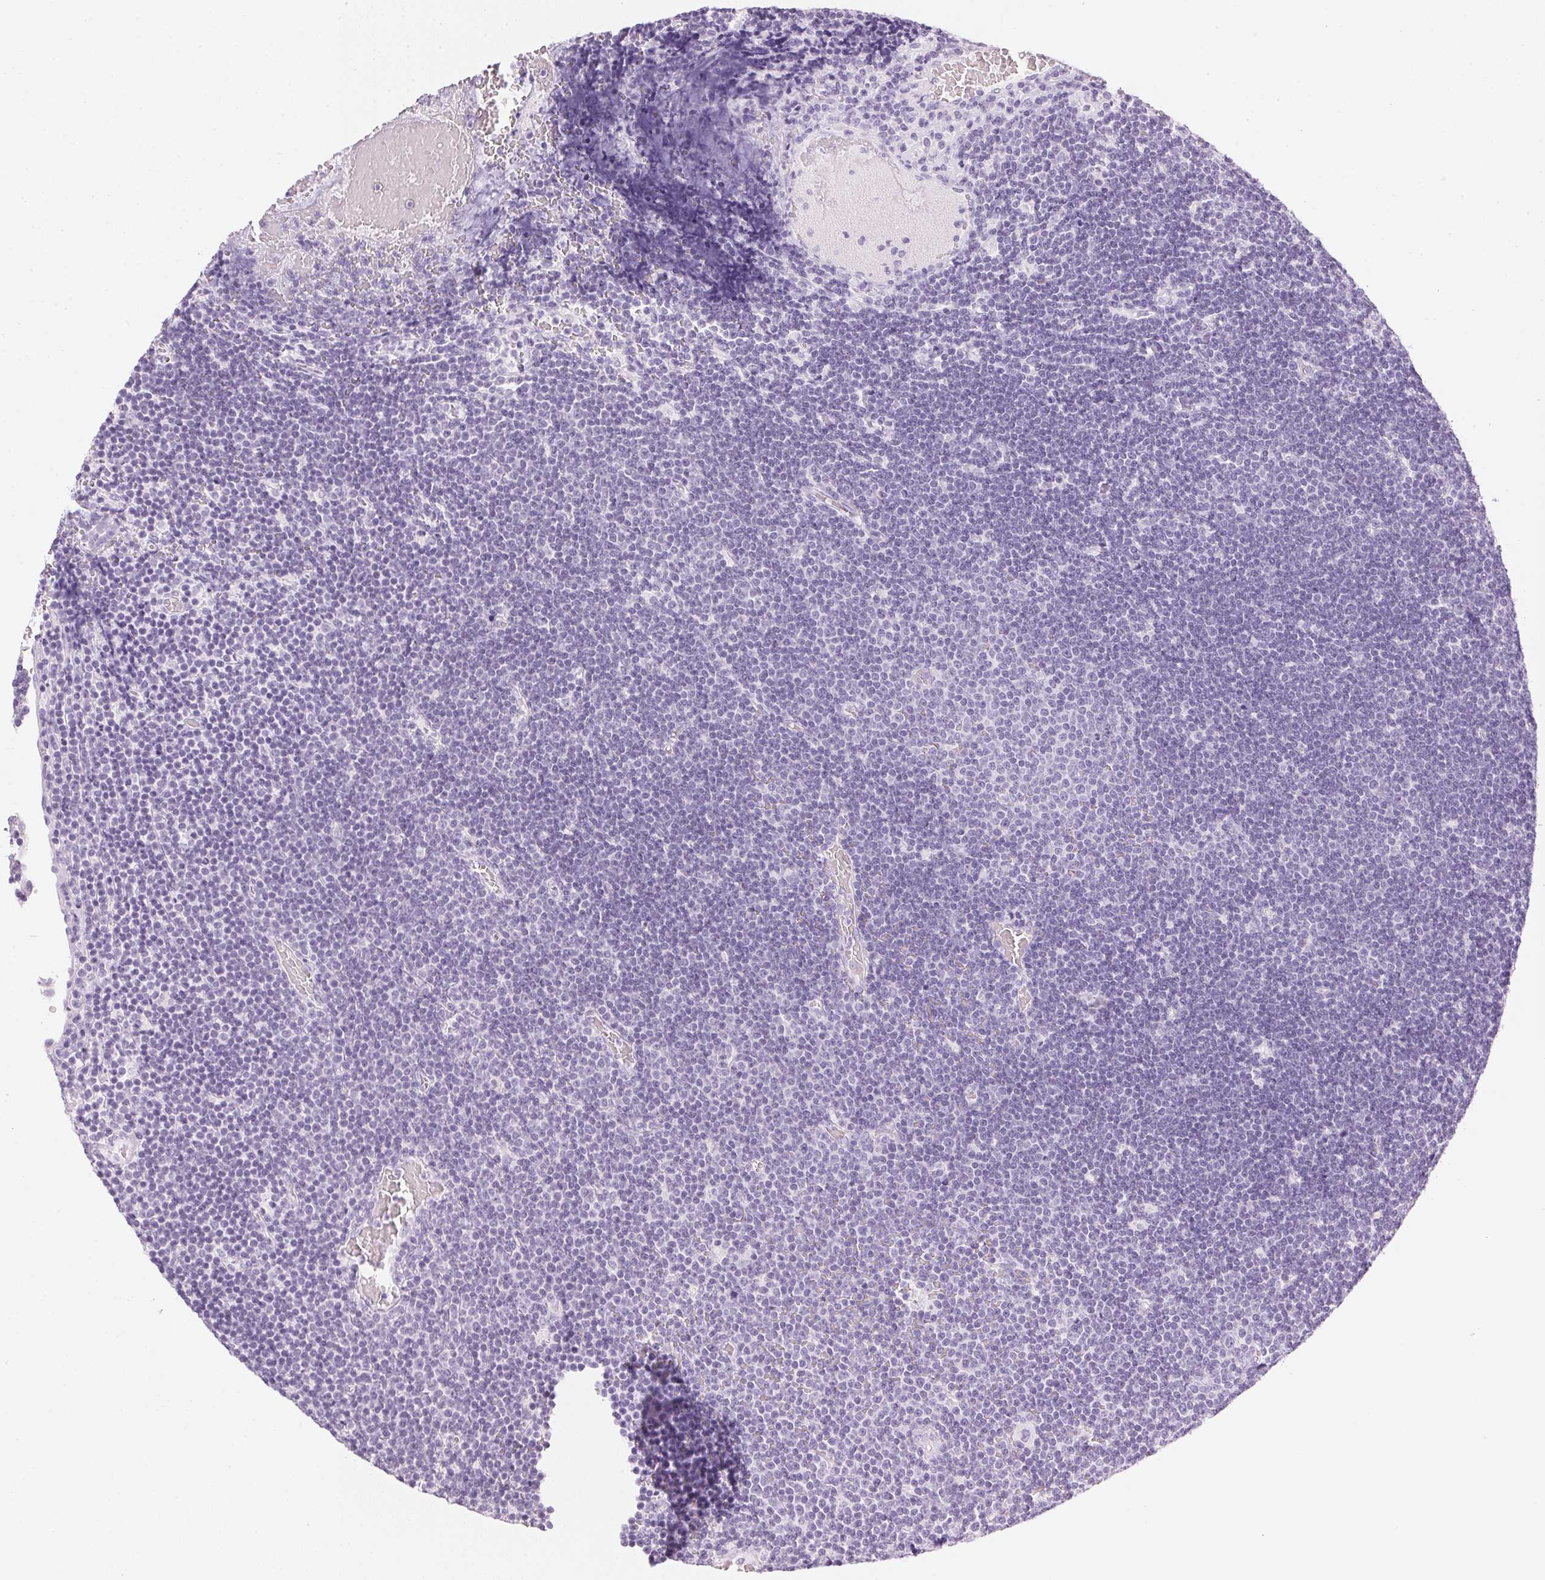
{"staining": {"intensity": "negative", "quantity": "none", "location": "none"}, "tissue": "lymphoma", "cell_type": "Tumor cells", "image_type": "cancer", "snomed": [{"axis": "morphology", "description": "Malignant lymphoma, non-Hodgkin's type, Low grade"}, {"axis": "topography", "description": "Brain"}], "caption": "DAB immunohistochemical staining of human lymphoma demonstrates no significant expression in tumor cells.", "gene": "IGFBP1", "patient": {"sex": "female", "age": 66}}